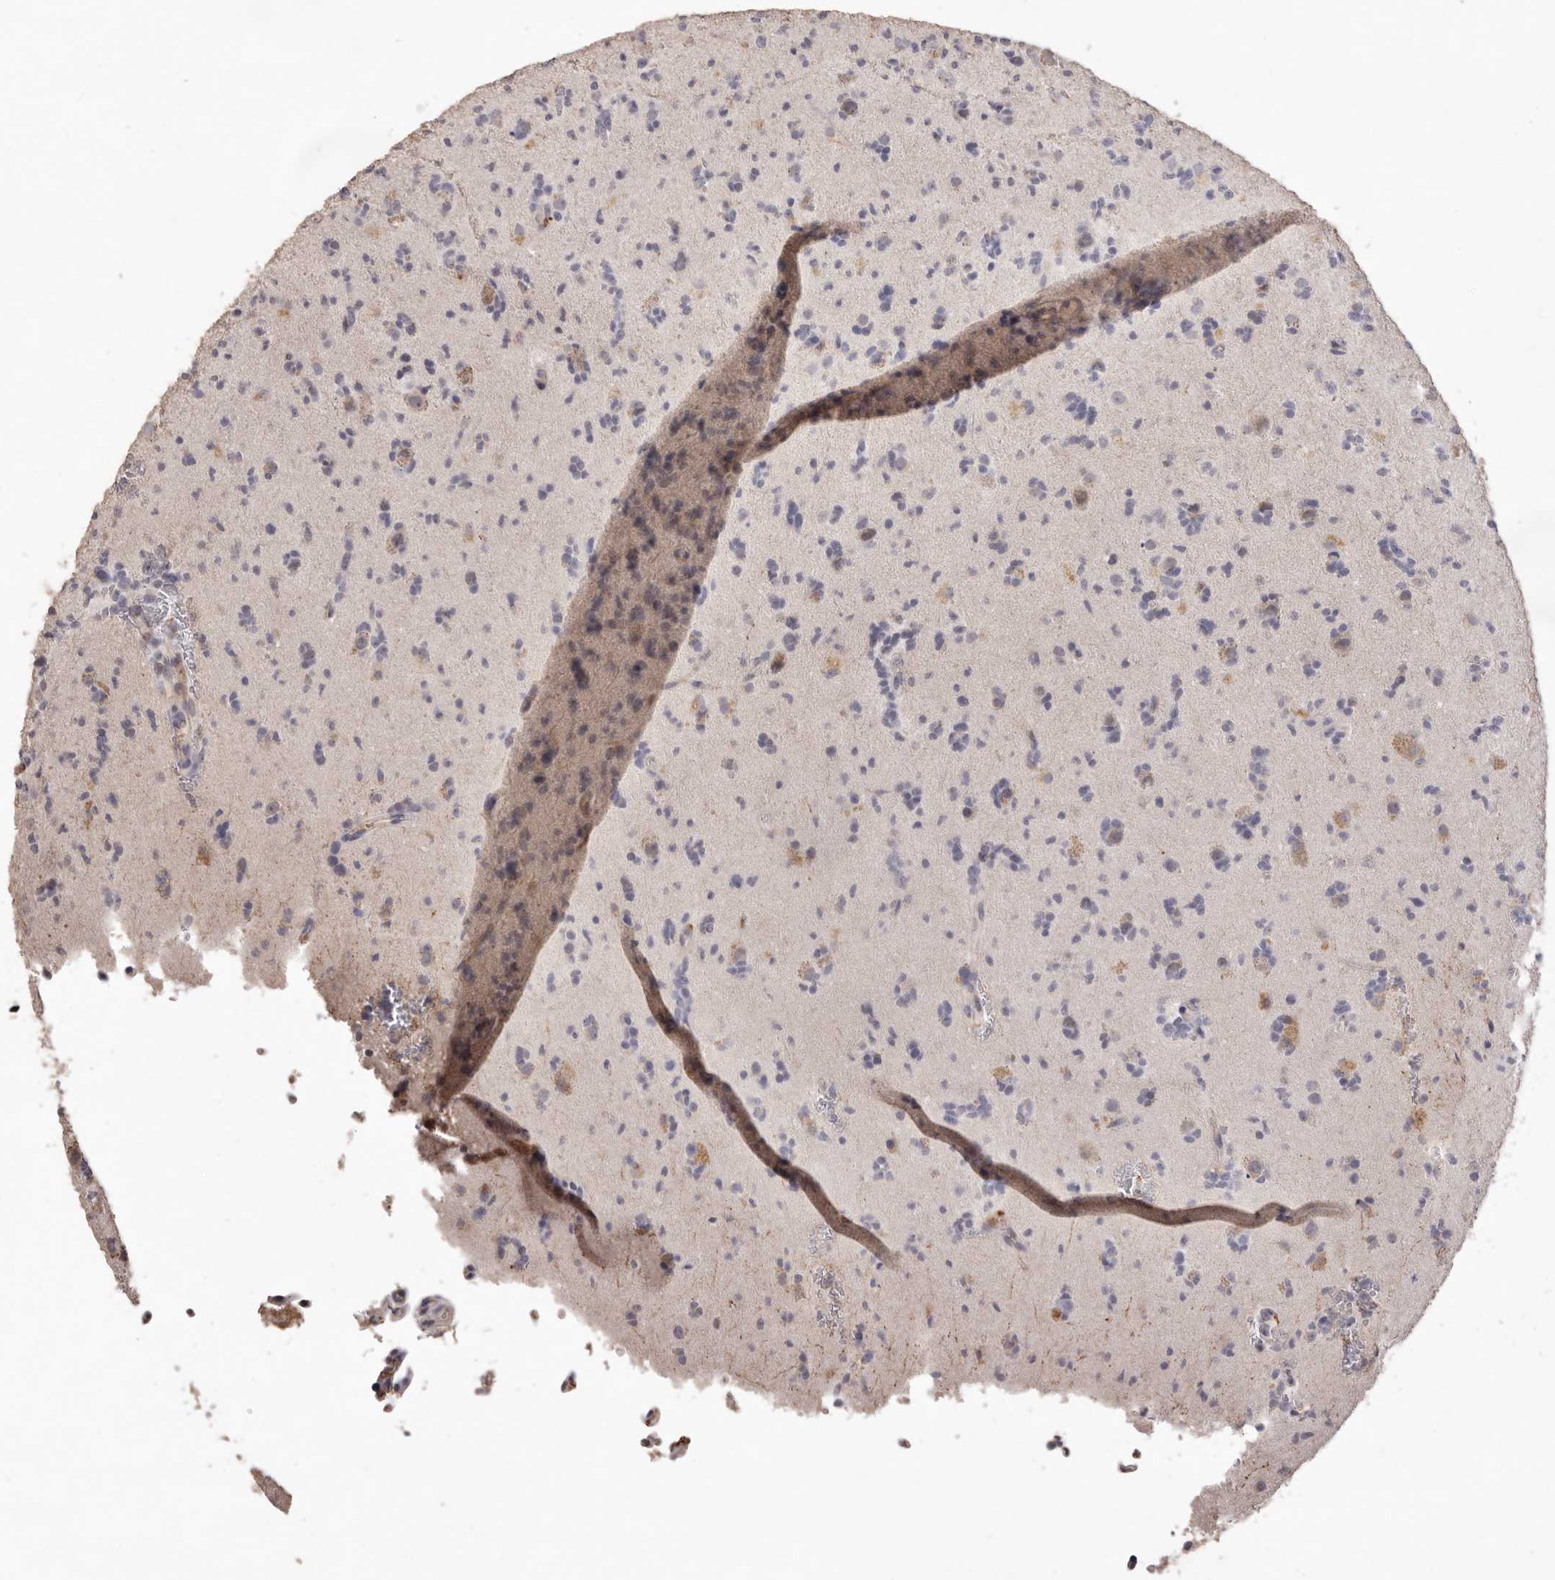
{"staining": {"intensity": "negative", "quantity": "none", "location": "none"}, "tissue": "glioma", "cell_type": "Tumor cells", "image_type": "cancer", "snomed": [{"axis": "morphology", "description": "Glioma, malignant, High grade"}, {"axis": "topography", "description": "Brain"}], "caption": "DAB immunohistochemical staining of human glioma reveals no significant staining in tumor cells.", "gene": "ZYG11B", "patient": {"sex": "female", "age": 62}}